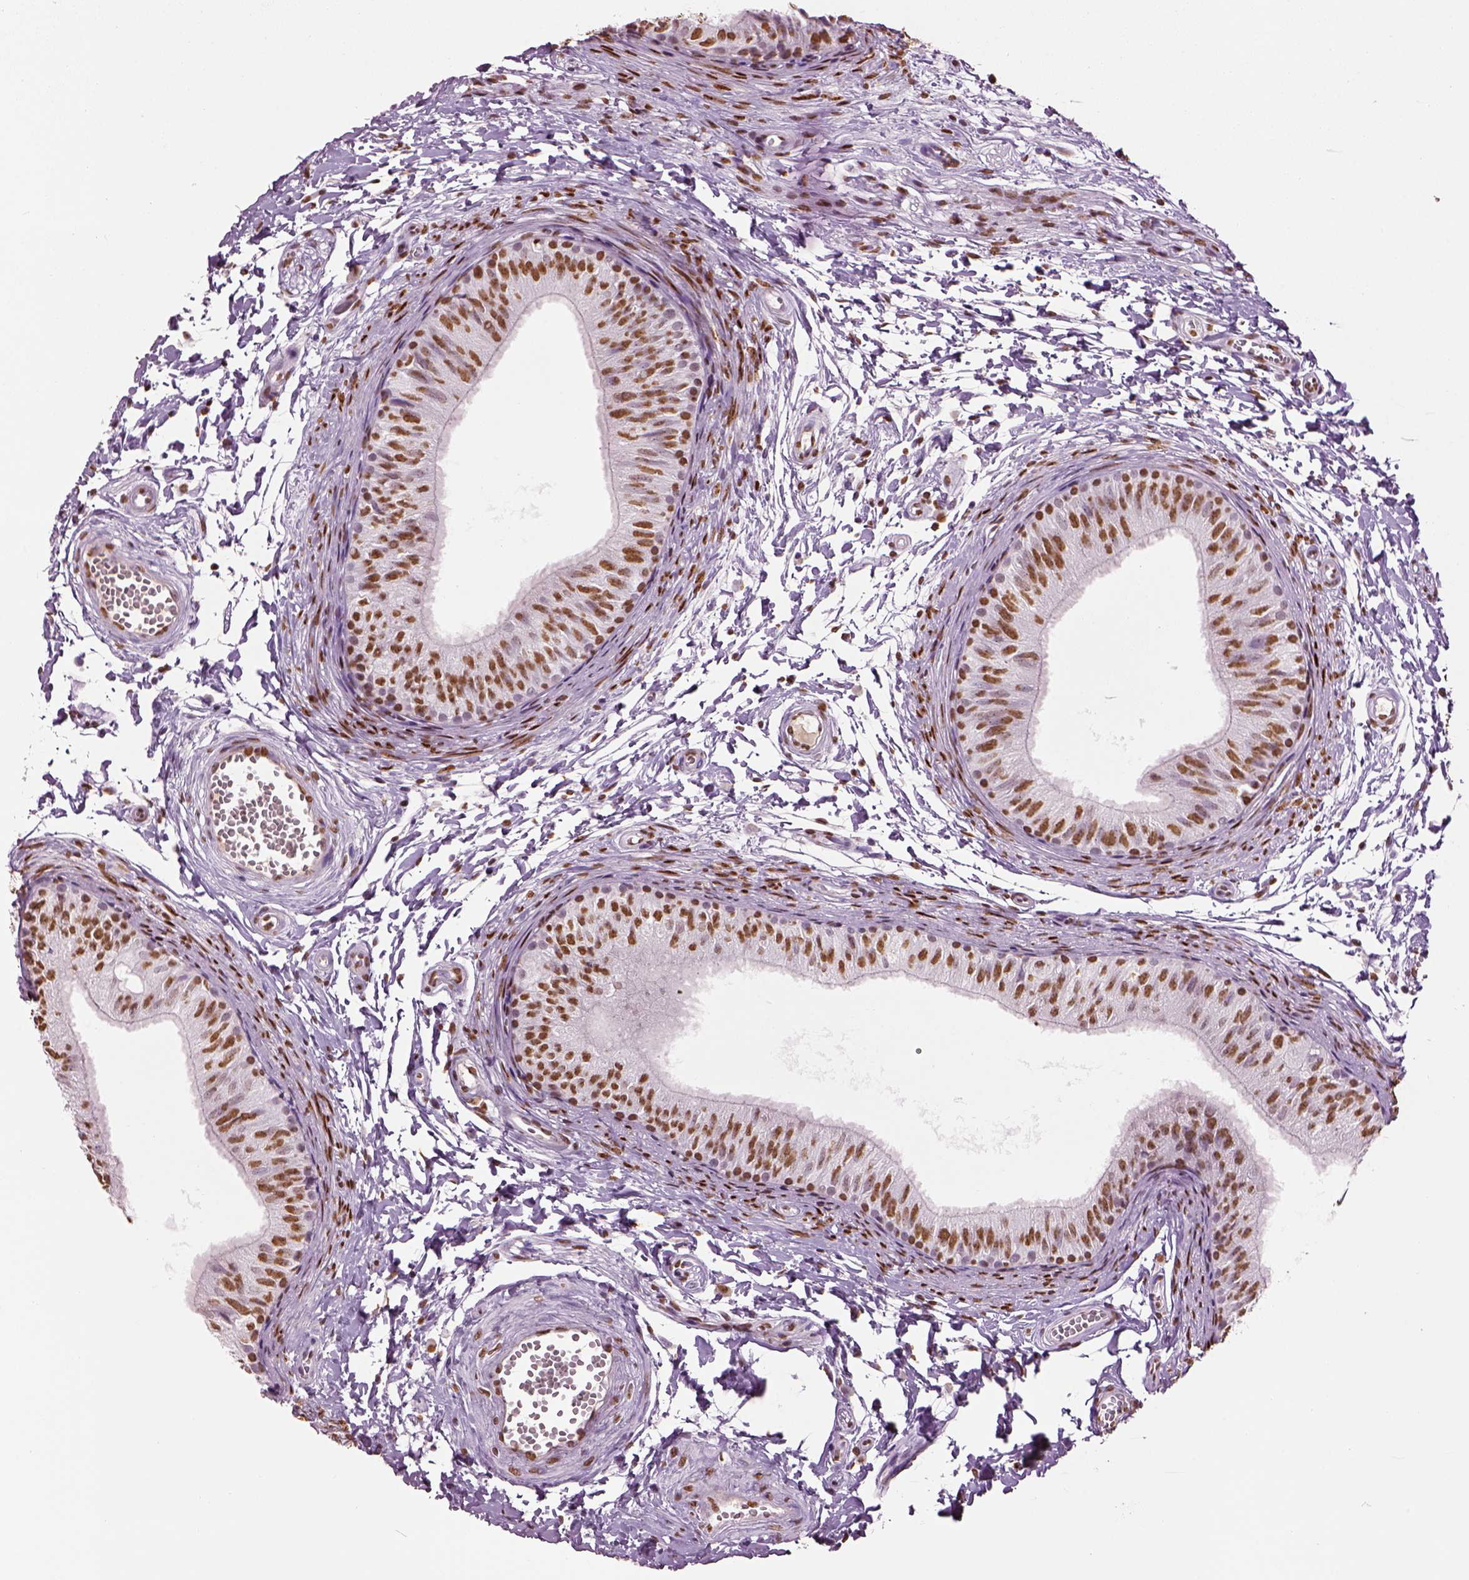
{"staining": {"intensity": "strong", "quantity": ">75%", "location": "nuclear"}, "tissue": "epididymis", "cell_type": "Glandular cells", "image_type": "normal", "snomed": [{"axis": "morphology", "description": "Normal tissue, NOS"}, {"axis": "topography", "description": "Epididymis"}], "caption": "DAB (3,3'-diaminobenzidine) immunohistochemical staining of unremarkable human epididymis displays strong nuclear protein positivity in approximately >75% of glandular cells.", "gene": "DDX3X", "patient": {"sex": "male", "age": 22}}